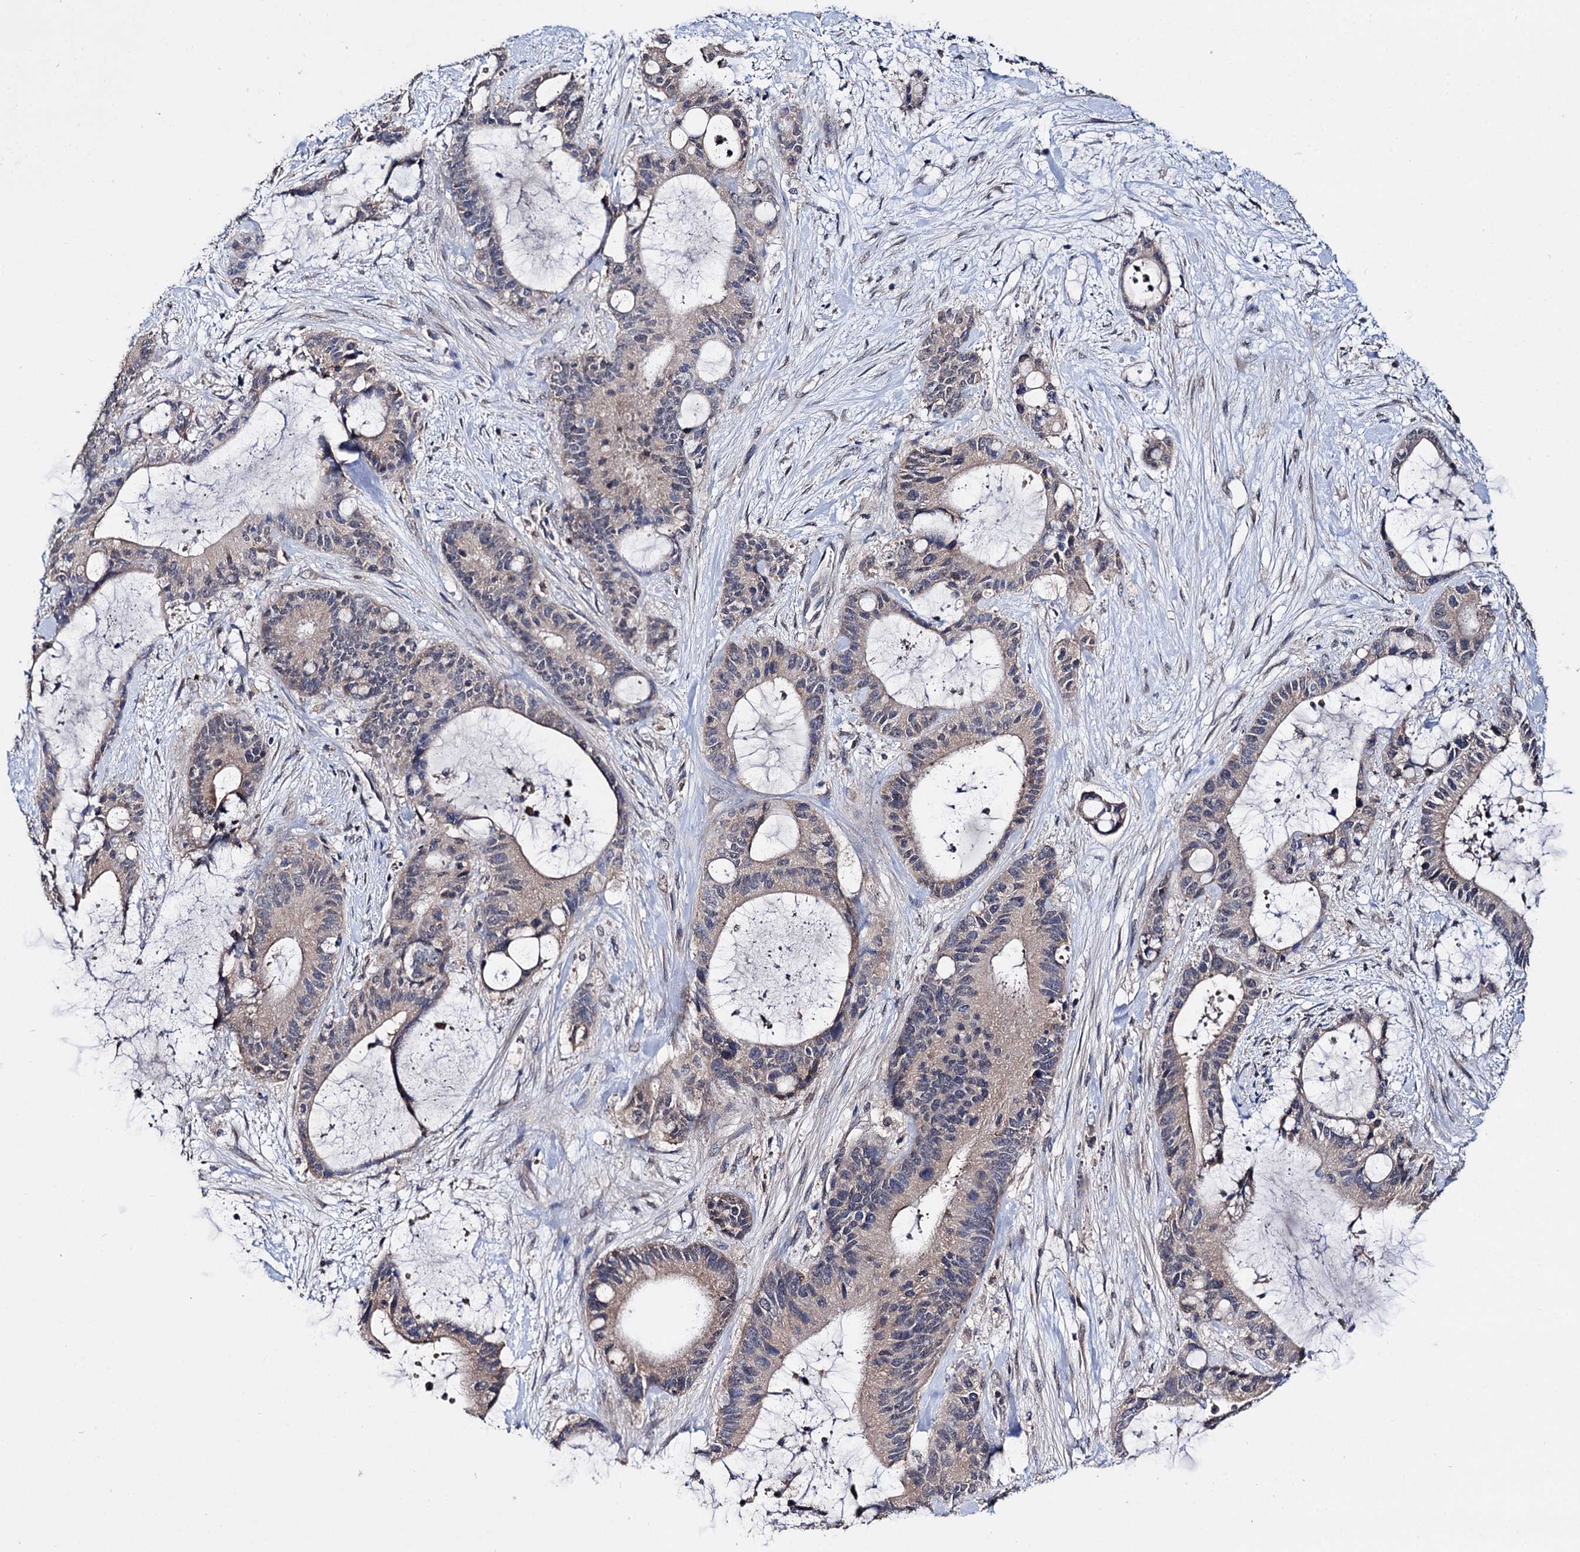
{"staining": {"intensity": "weak", "quantity": "<25%", "location": "cytoplasmic/membranous"}, "tissue": "liver cancer", "cell_type": "Tumor cells", "image_type": "cancer", "snomed": [{"axis": "morphology", "description": "Normal tissue, NOS"}, {"axis": "morphology", "description": "Cholangiocarcinoma"}, {"axis": "topography", "description": "Liver"}, {"axis": "topography", "description": "Peripheral nerve tissue"}], "caption": "Tumor cells are negative for protein expression in human liver cancer (cholangiocarcinoma).", "gene": "CLPB", "patient": {"sex": "female", "age": 73}}